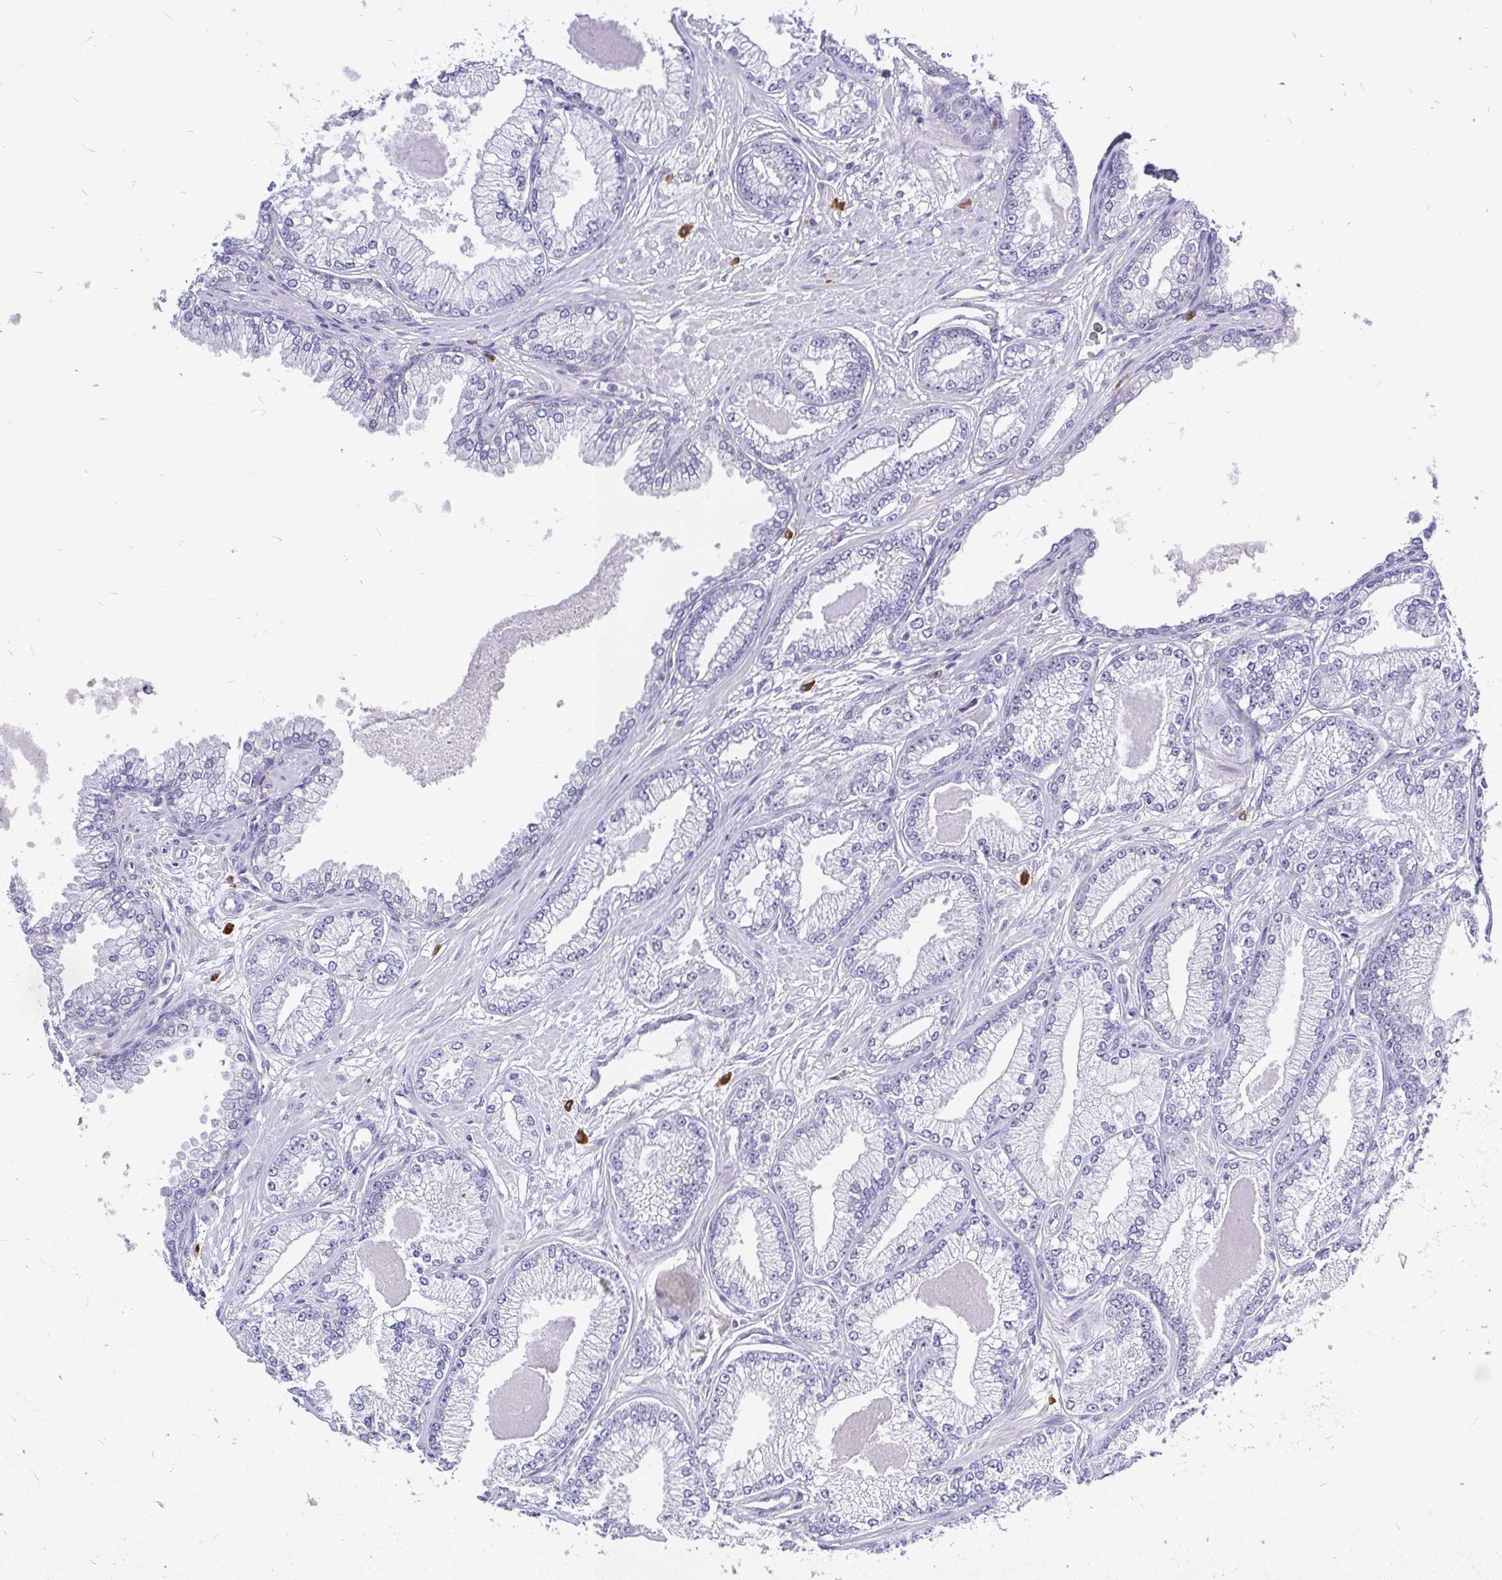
{"staining": {"intensity": "negative", "quantity": "none", "location": "none"}, "tissue": "prostate cancer", "cell_type": "Tumor cells", "image_type": "cancer", "snomed": [{"axis": "morphology", "description": "Adenocarcinoma, Low grade"}, {"axis": "topography", "description": "Prostate"}], "caption": "Image shows no protein staining in tumor cells of low-grade adenocarcinoma (prostate) tissue. (Immunohistochemistry (ihc), brightfield microscopy, high magnification).", "gene": "MAP1LC3A", "patient": {"sex": "male", "age": 64}}